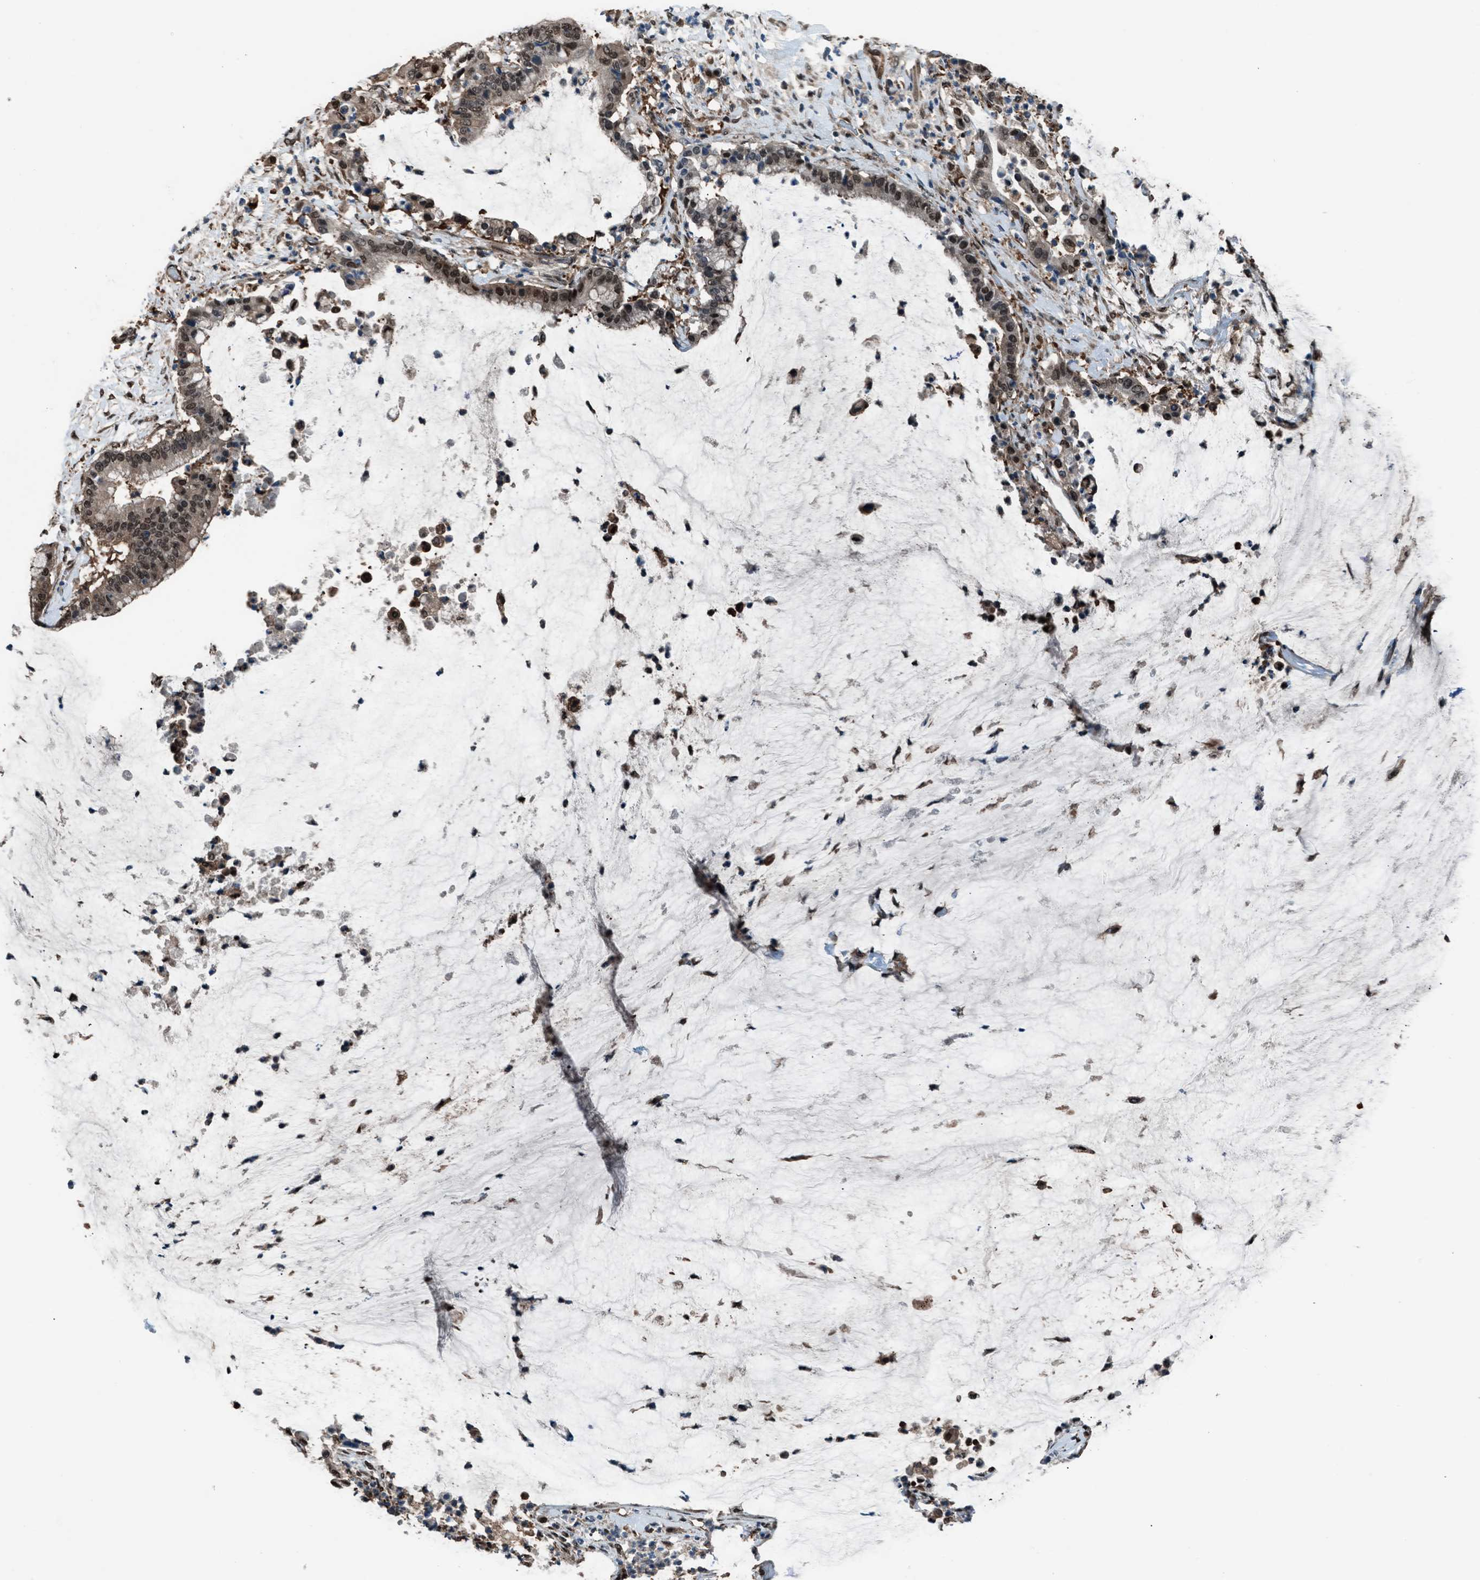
{"staining": {"intensity": "moderate", "quantity": ">75%", "location": "nuclear"}, "tissue": "pancreatic cancer", "cell_type": "Tumor cells", "image_type": "cancer", "snomed": [{"axis": "morphology", "description": "Adenocarcinoma, NOS"}, {"axis": "topography", "description": "Pancreas"}], "caption": "Tumor cells exhibit medium levels of moderate nuclear expression in approximately >75% of cells in pancreatic cancer.", "gene": "YWHAG", "patient": {"sex": "male", "age": 41}}